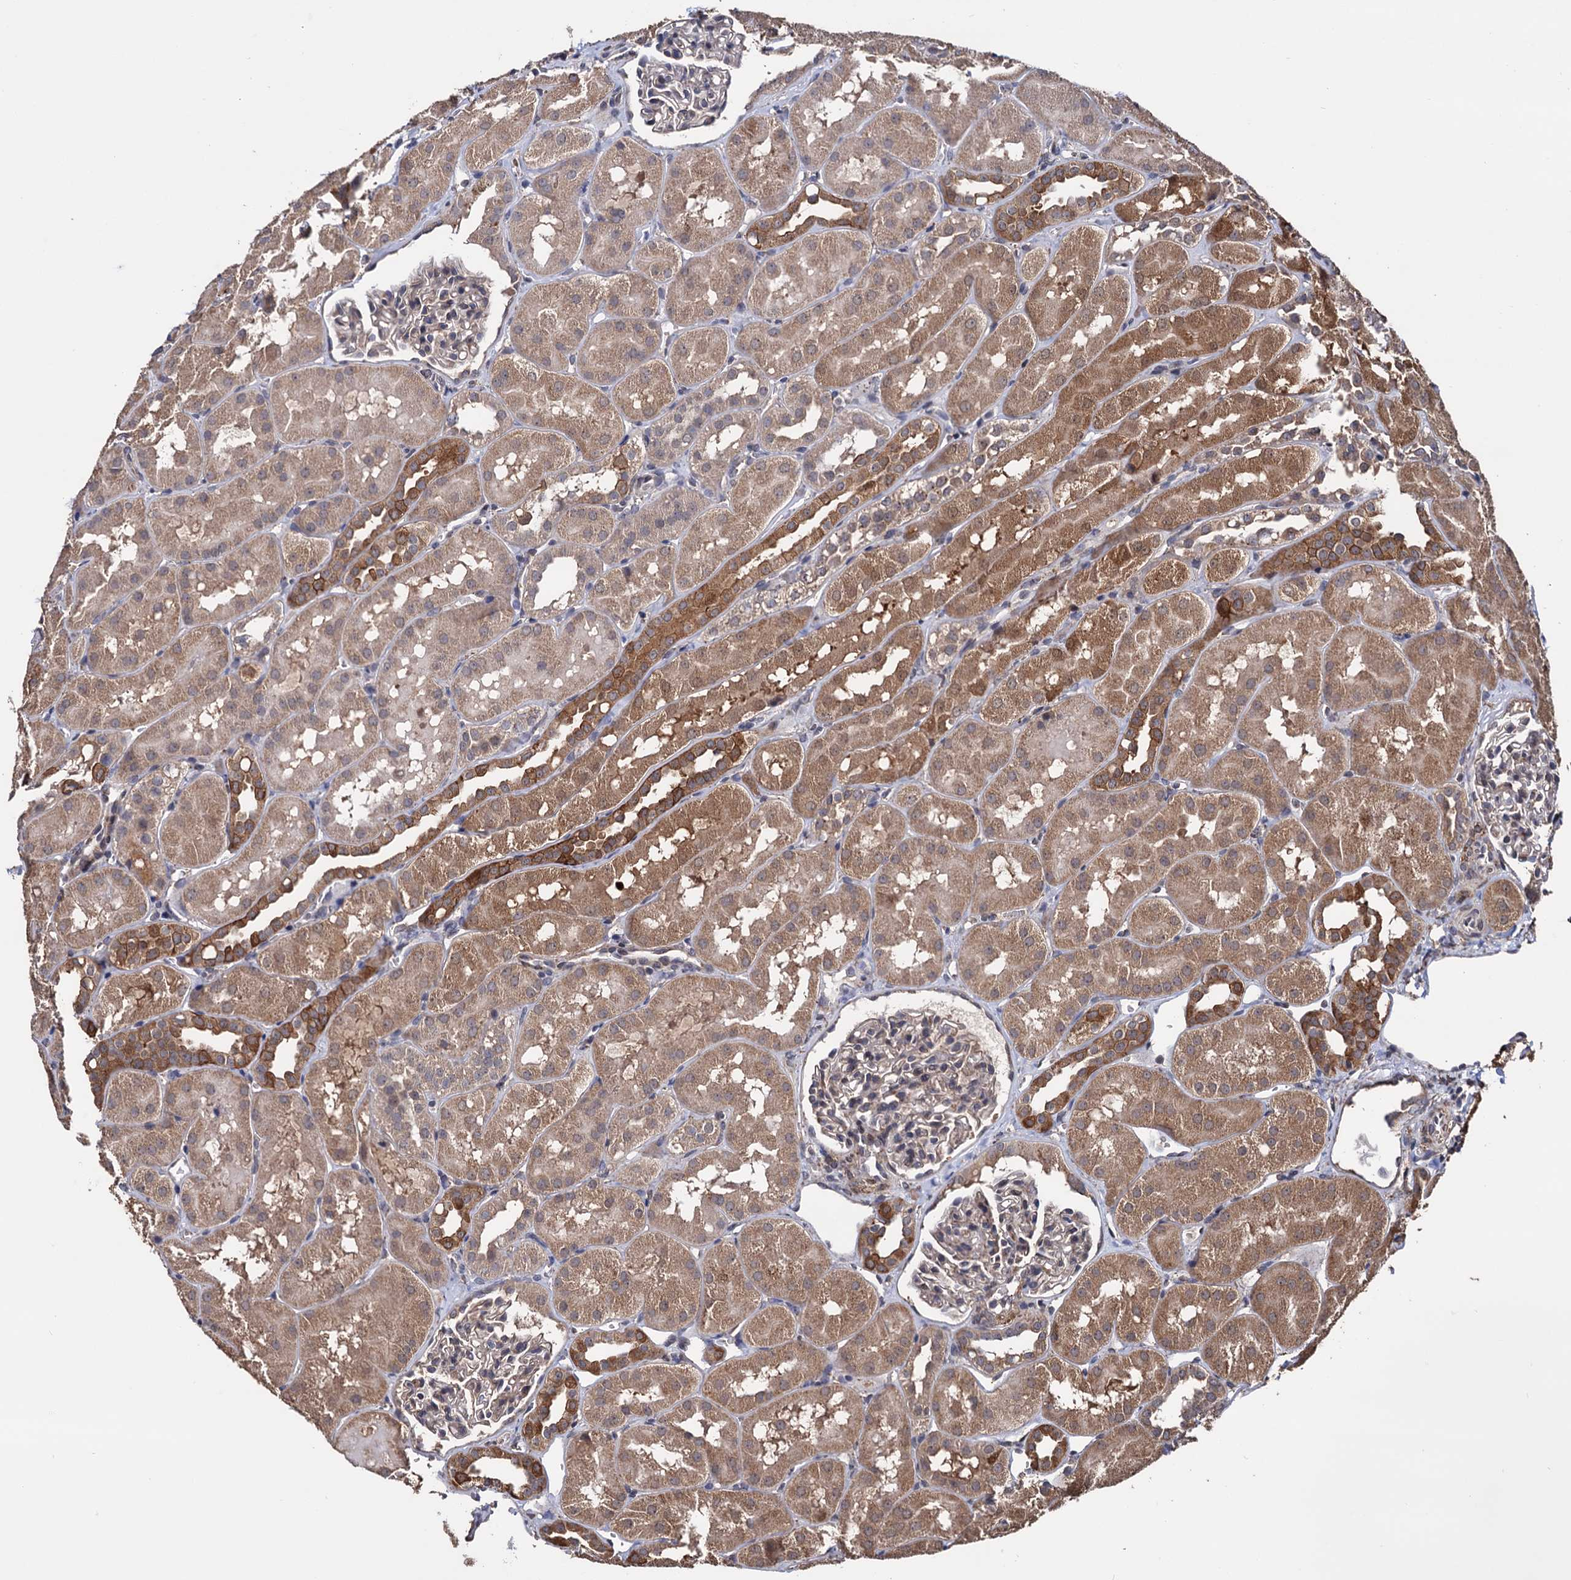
{"staining": {"intensity": "weak", "quantity": "25%-75%", "location": "cytoplasmic/membranous"}, "tissue": "kidney", "cell_type": "Cells in glomeruli", "image_type": "normal", "snomed": [{"axis": "morphology", "description": "Normal tissue, NOS"}, {"axis": "topography", "description": "Kidney"}, {"axis": "topography", "description": "Urinary bladder"}], "caption": "This histopathology image reveals immunohistochemistry staining of normal kidney, with low weak cytoplasmic/membranous staining in about 25%-75% of cells in glomeruli.", "gene": "TBC1D12", "patient": {"sex": "male", "age": 16}}